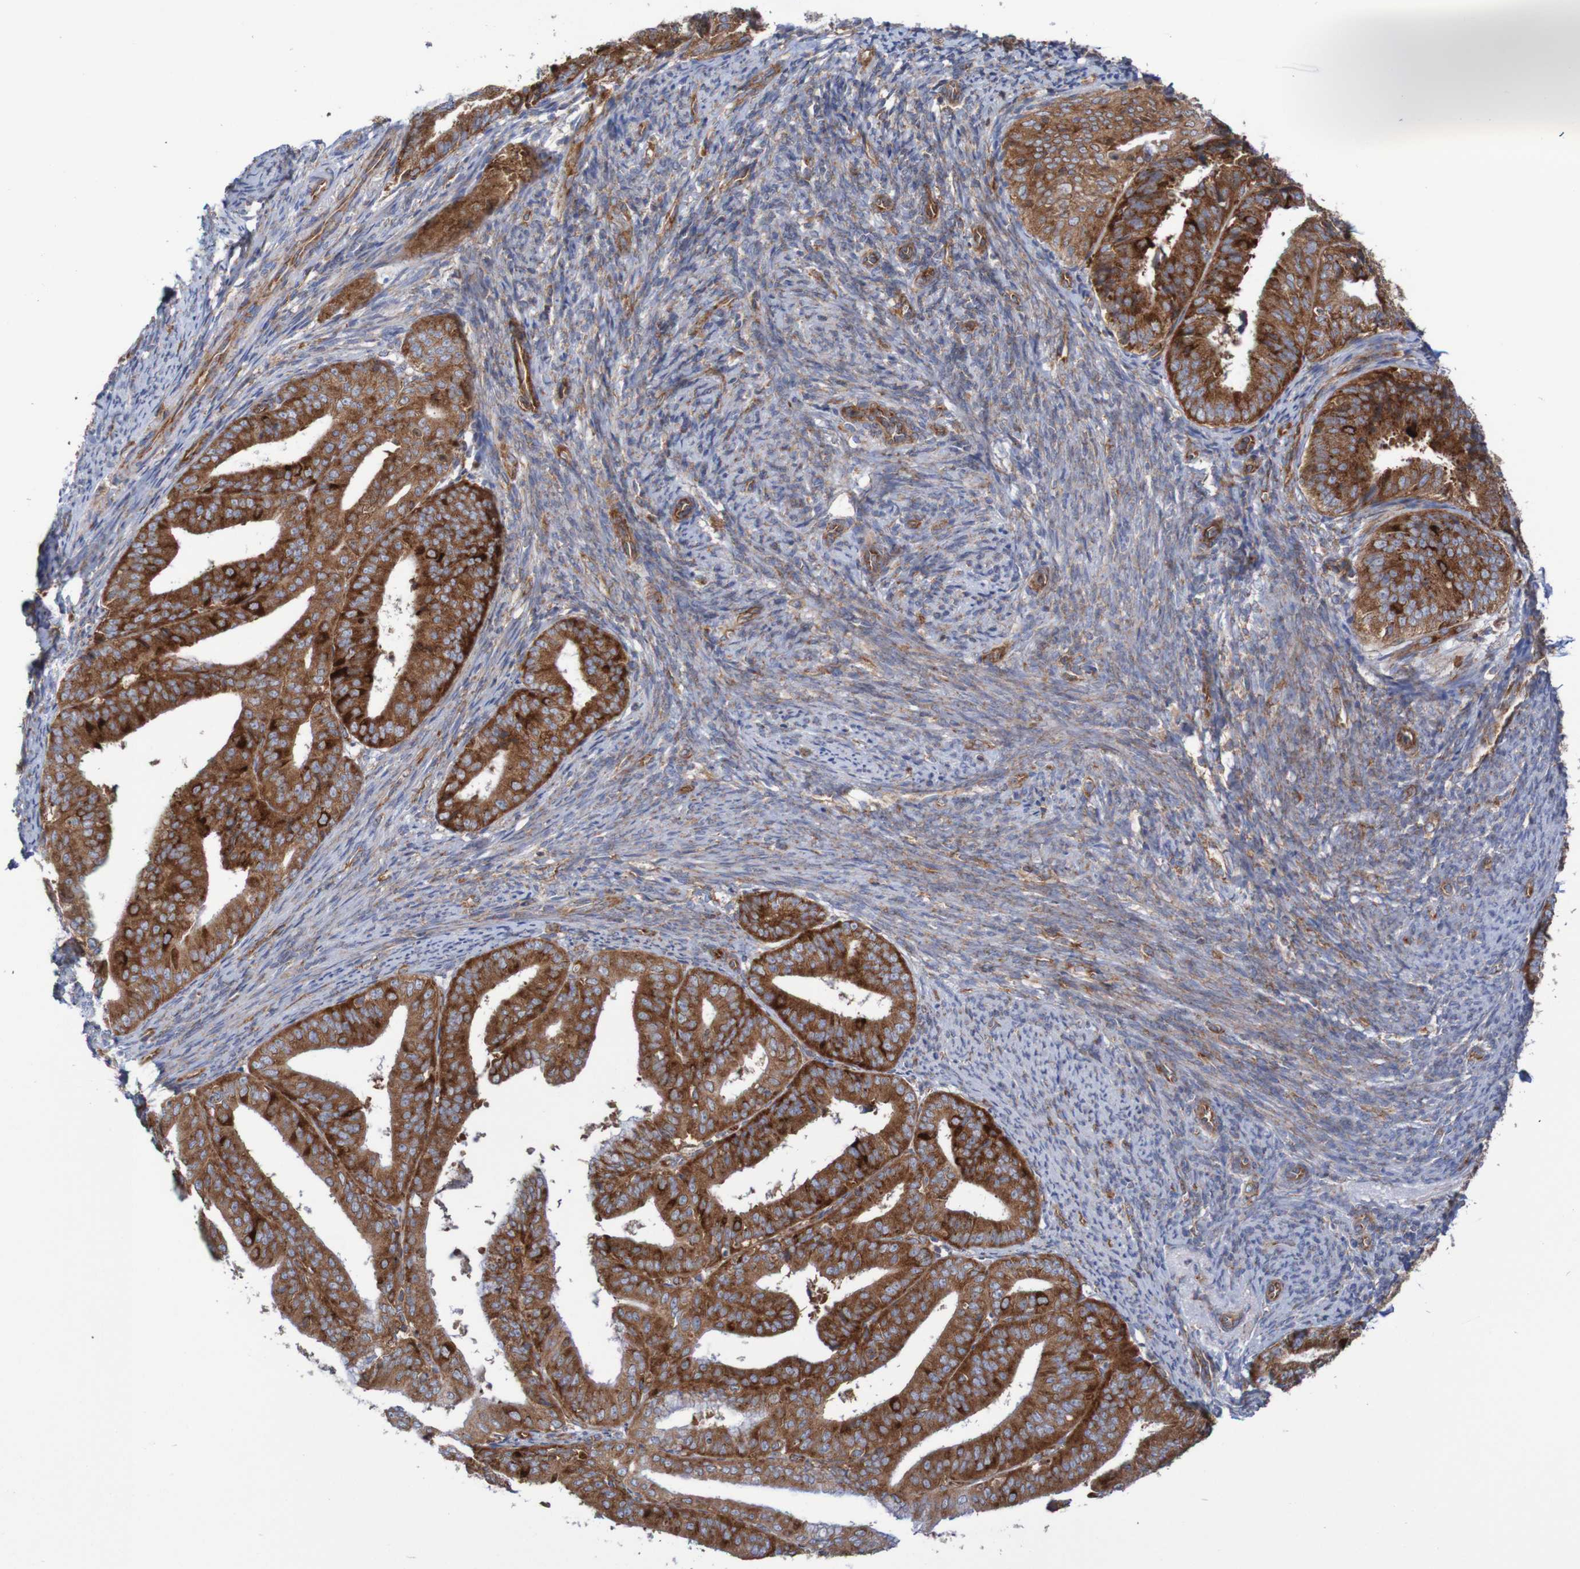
{"staining": {"intensity": "strong", "quantity": ">75%", "location": "cytoplasmic/membranous"}, "tissue": "endometrial cancer", "cell_type": "Tumor cells", "image_type": "cancer", "snomed": [{"axis": "morphology", "description": "Adenocarcinoma, NOS"}, {"axis": "topography", "description": "Endometrium"}], "caption": "Tumor cells display high levels of strong cytoplasmic/membranous expression in about >75% of cells in endometrial cancer (adenocarcinoma).", "gene": "FXR2", "patient": {"sex": "female", "age": 63}}